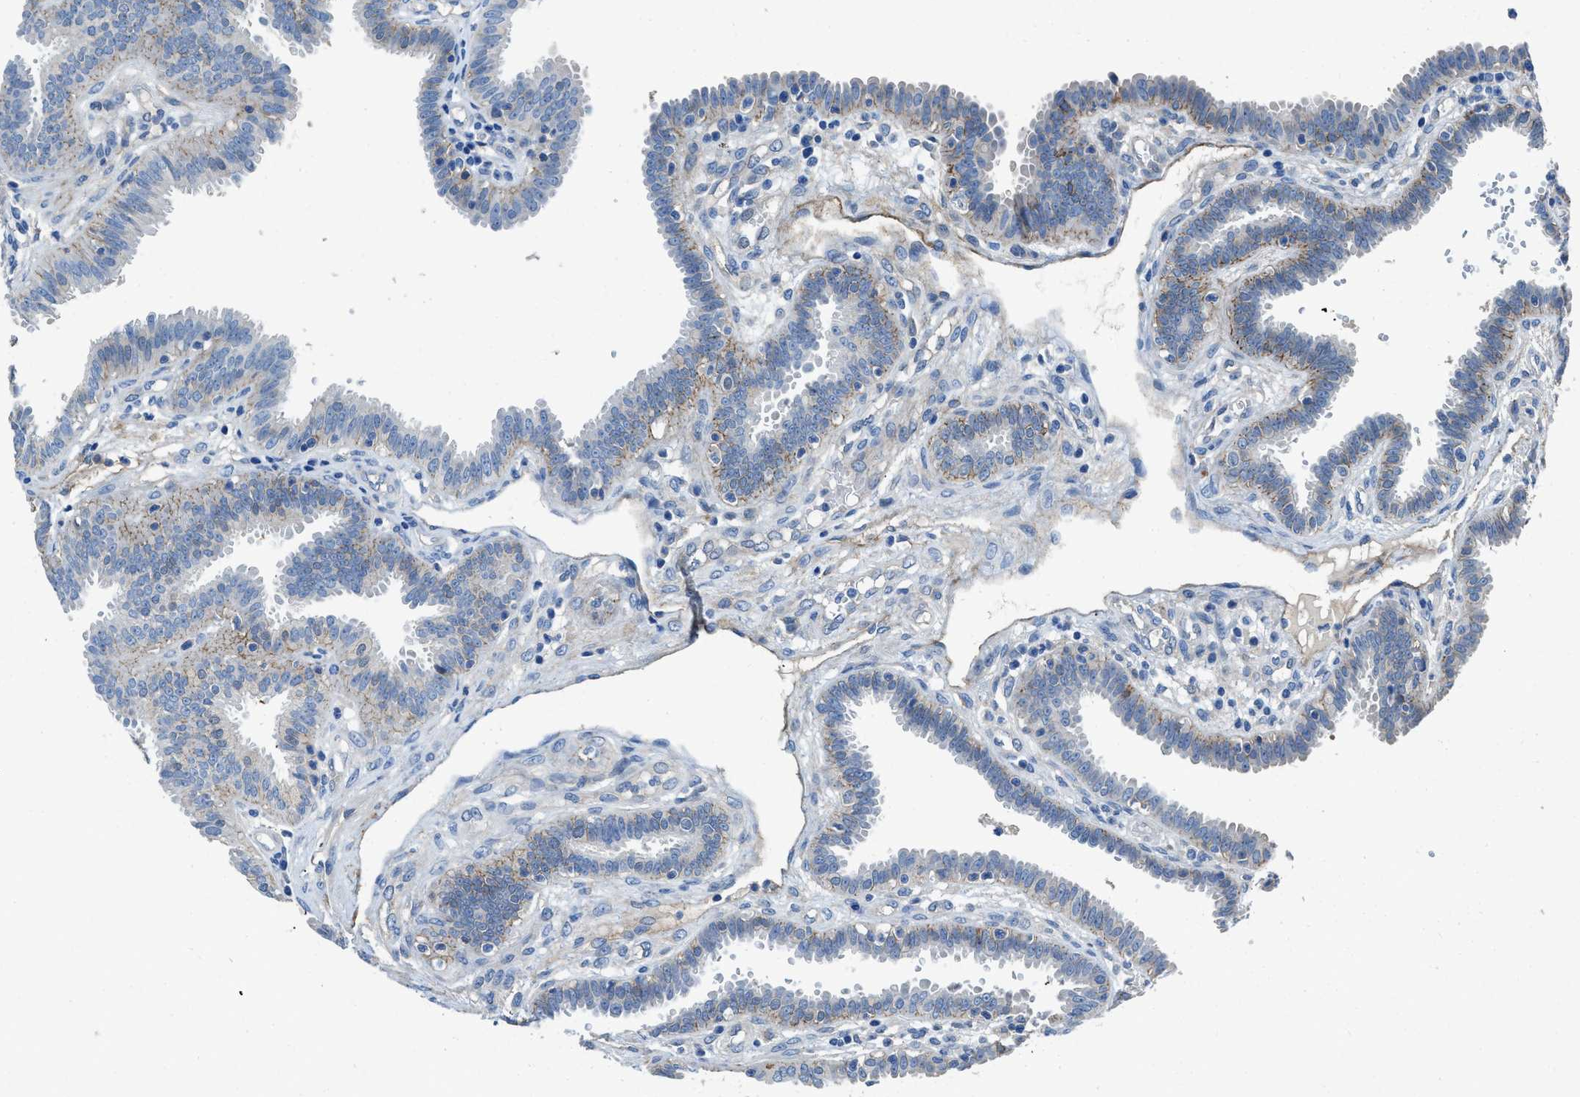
{"staining": {"intensity": "weak", "quantity": "25%-75%", "location": "cytoplasmic/membranous"}, "tissue": "fallopian tube", "cell_type": "Glandular cells", "image_type": "normal", "snomed": [{"axis": "morphology", "description": "Normal tissue, NOS"}, {"axis": "topography", "description": "Fallopian tube"}], "caption": "Normal fallopian tube was stained to show a protein in brown. There is low levels of weak cytoplasmic/membranous expression in approximately 25%-75% of glandular cells. Immunohistochemistry stains the protein in brown and the nuclei are stained blue.", "gene": "PTGFRN", "patient": {"sex": "female", "age": 32}}